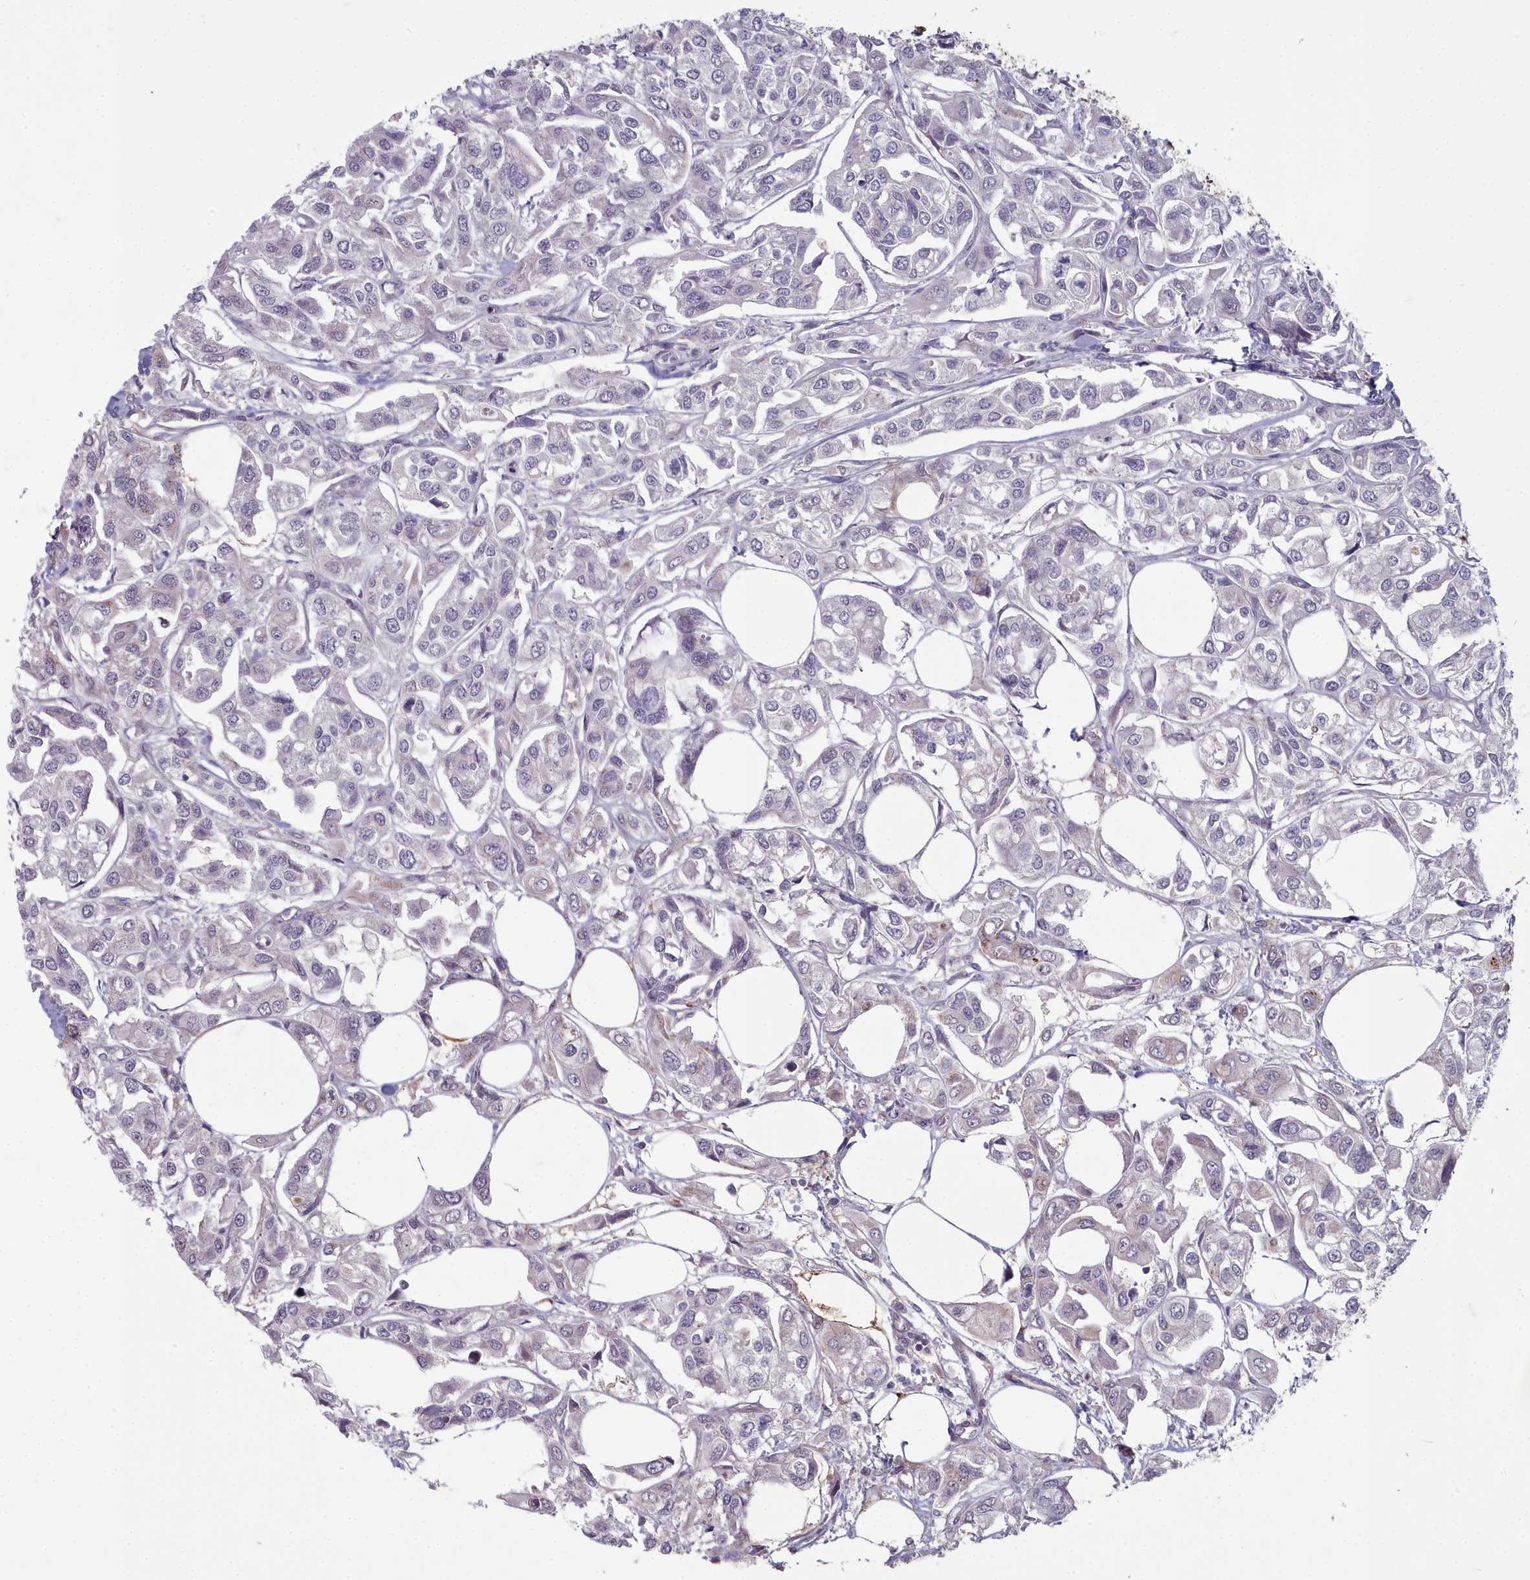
{"staining": {"intensity": "negative", "quantity": "none", "location": "none"}, "tissue": "urothelial cancer", "cell_type": "Tumor cells", "image_type": "cancer", "snomed": [{"axis": "morphology", "description": "Urothelial carcinoma, High grade"}, {"axis": "topography", "description": "Urinary bladder"}], "caption": "Immunohistochemical staining of human urothelial carcinoma (high-grade) shows no significant staining in tumor cells.", "gene": "ZNF626", "patient": {"sex": "male", "age": 67}}